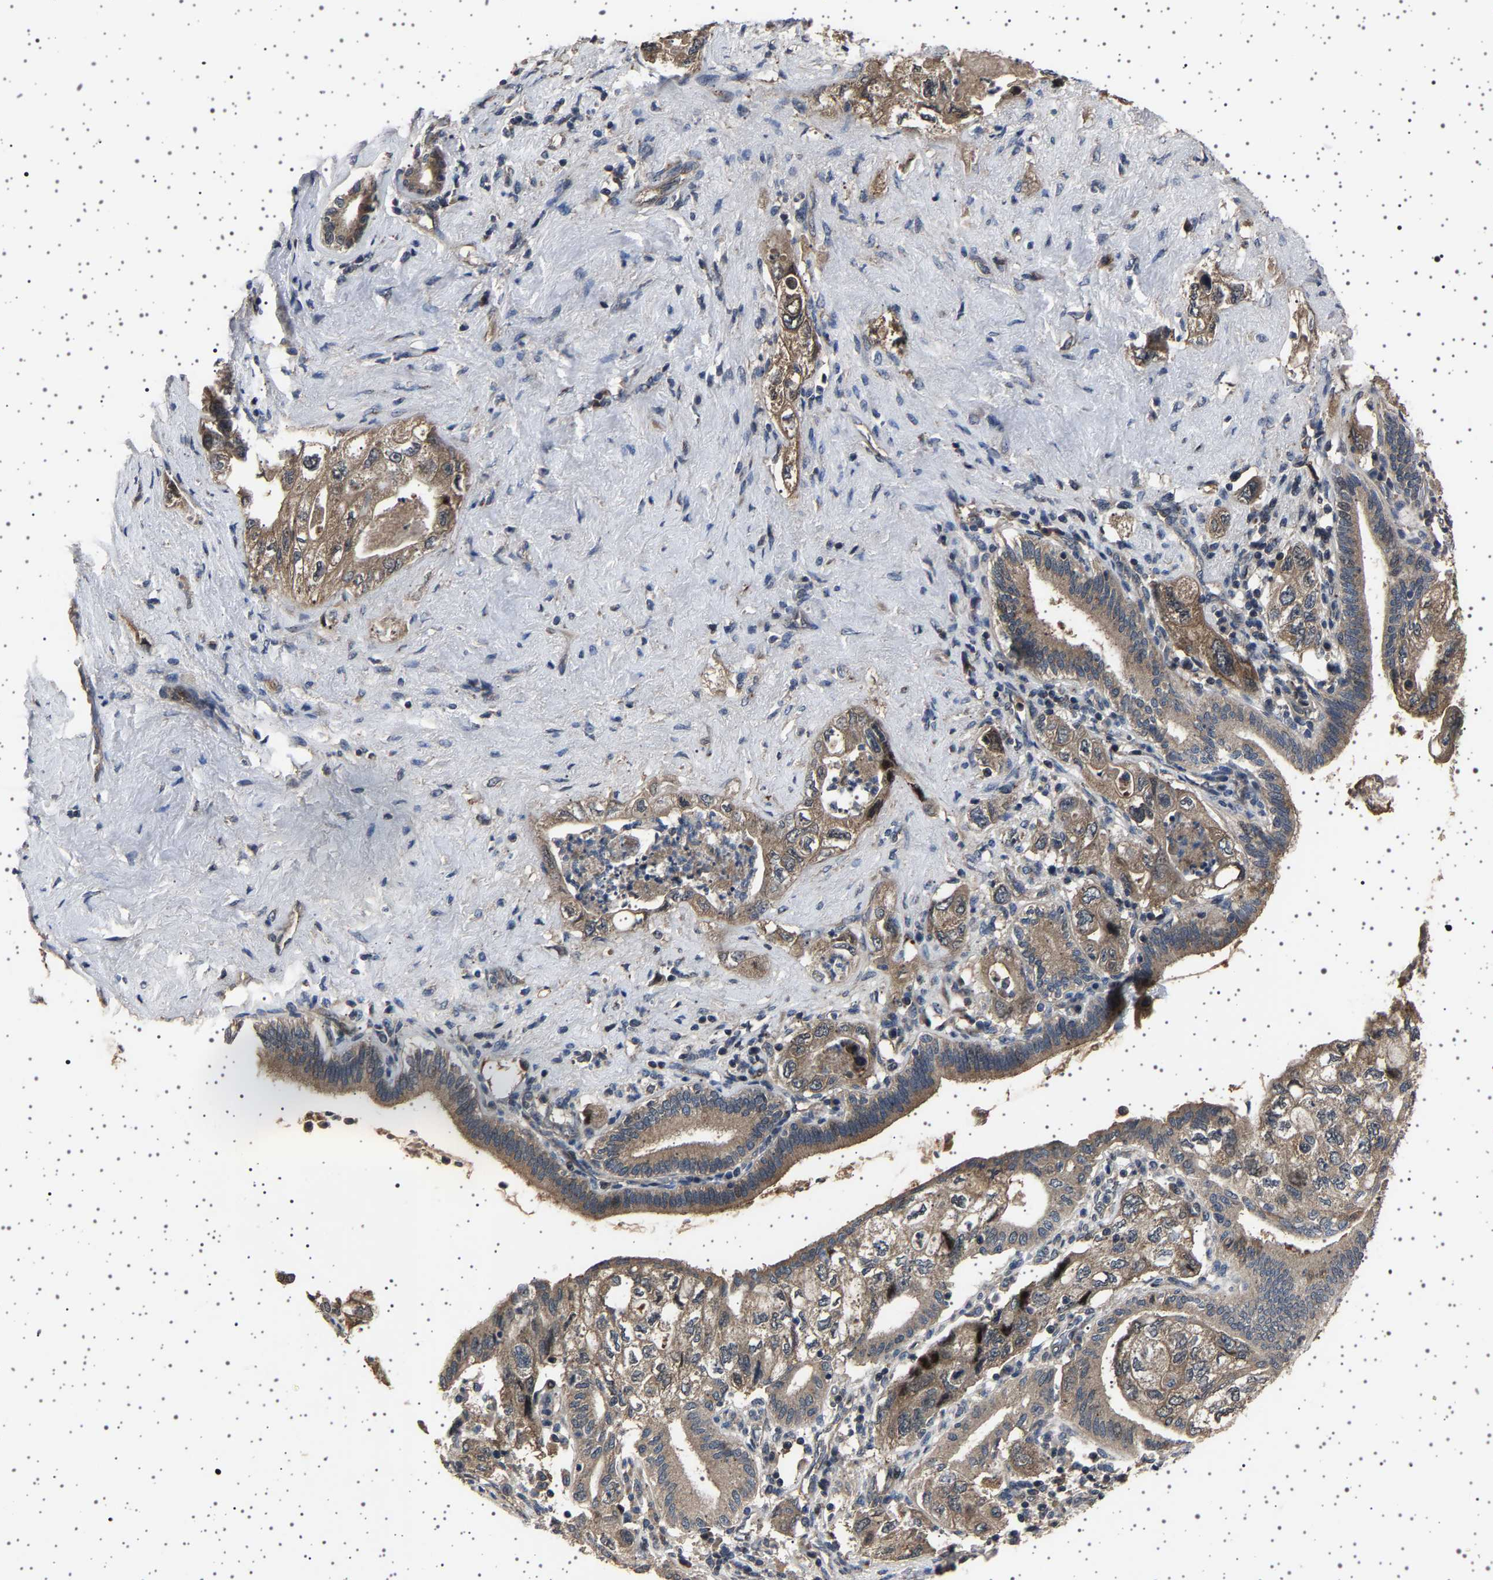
{"staining": {"intensity": "weak", "quantity": ">75%", "location": "cytoplasmic/membranous"}, "tissue": "pancreatic cancer", "cell_type": "Tumor cells", "image_type": "cancer", "snomed": [{"axis": "morphology", "description": "Adenocarcinoma, NOS"}, {"axis": "topography", "description": "Pancreas"}], "caption": "A brown stain shows weak cytoplasmic/membranous expression of a protein in pancreatic adenocarcinoma tumor cells.", "gene": "NCKAP1", "patient": {"sex": "female", "age": 73}}